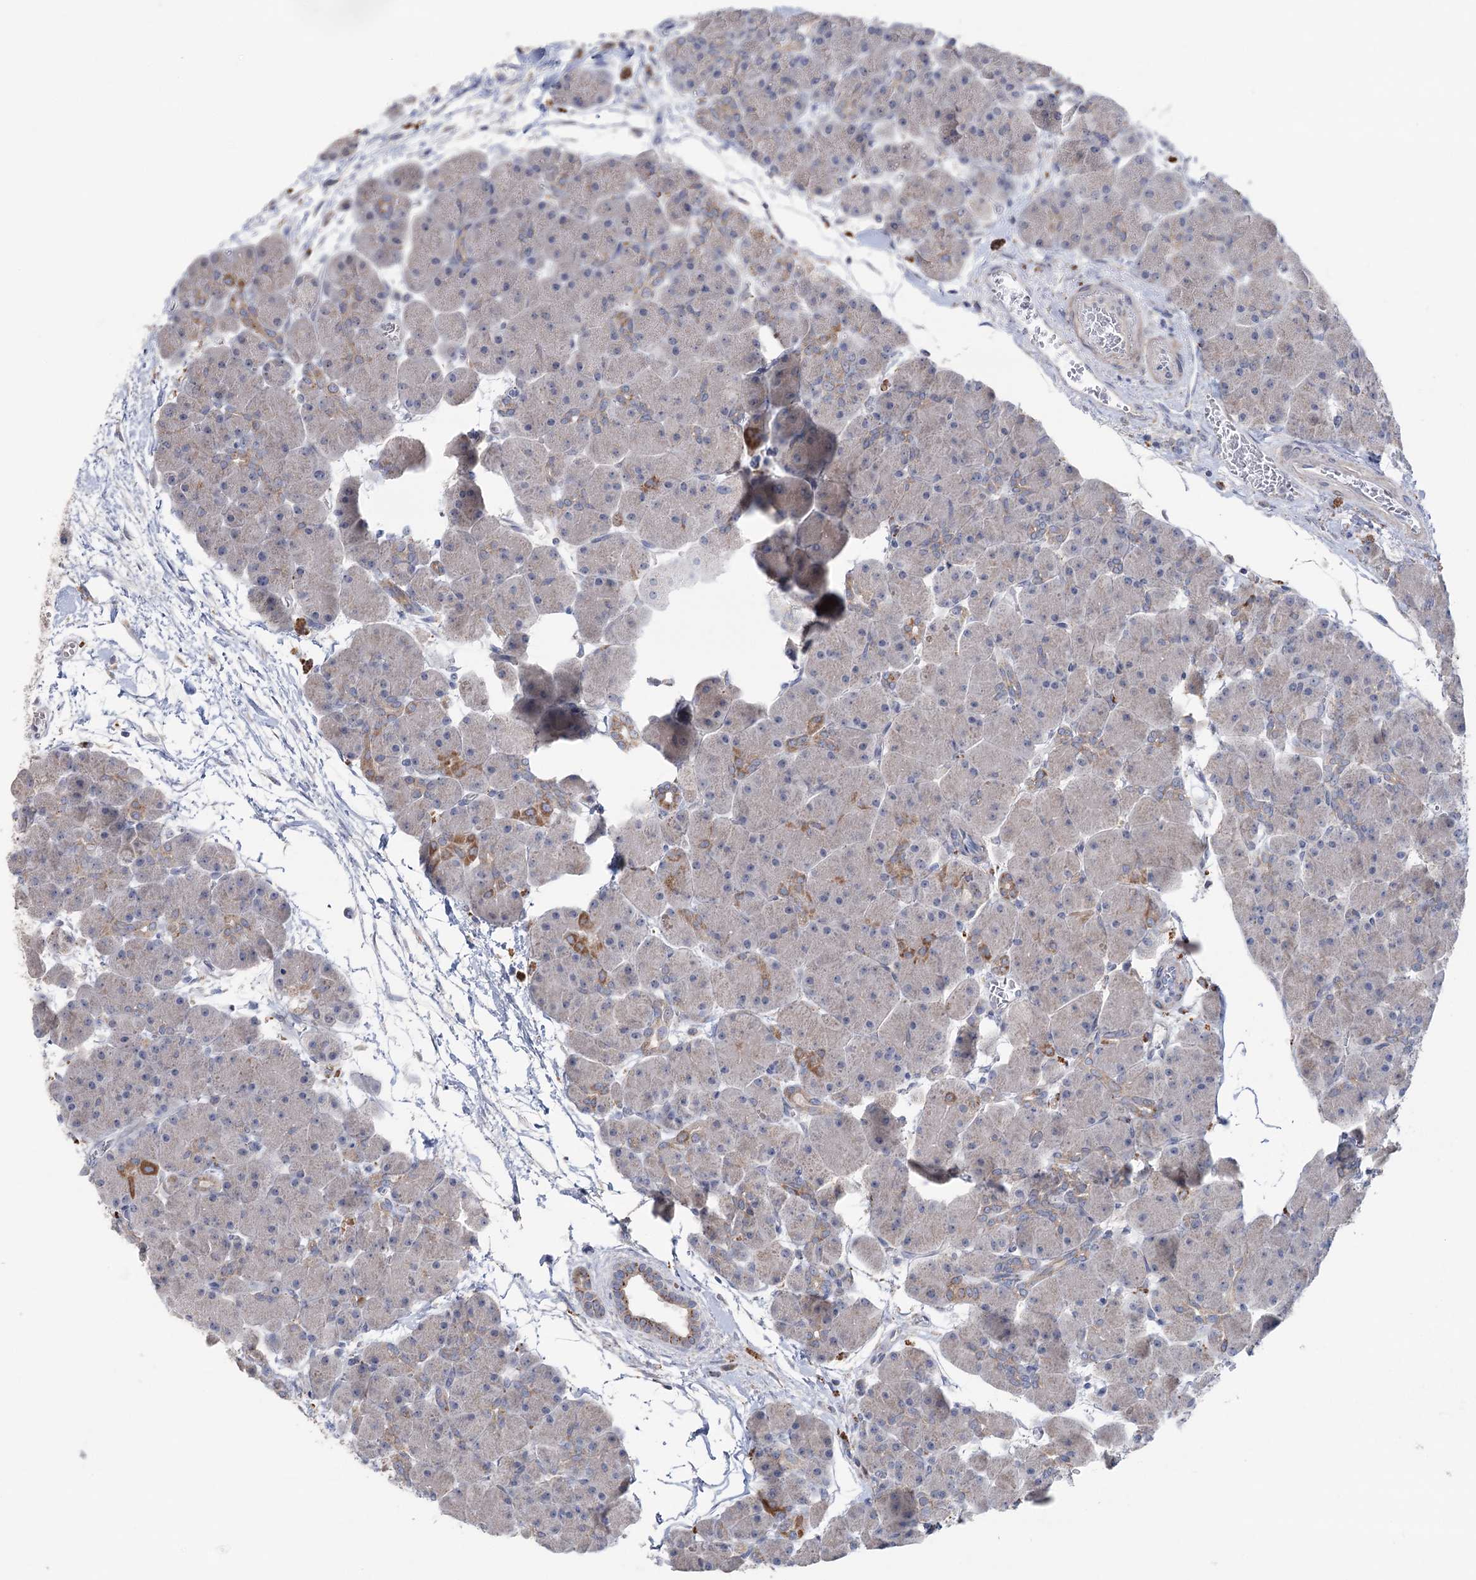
{"staining": {"intensity": "moderate", "quantity": "<25%", "location": "cytoplasmic/membranous"}, "tissue": "pancreas", "cell_type": "Exocrine glandular cells", "image_type": "normal", "snomed": [{"axis": "morphology", "description": "Normal tissue, NOS"}, {"axis": "topography", "description": "Pancreas"}], "caption": "This histopathology image displays IHC staining of unremarkable human pancreas, with low moderate cytoplasmic/membranous positivity in about <25% of exocrine glandular cells.", "gene": "MTCH2", "patient": {"sex": "male", "age": 66}}